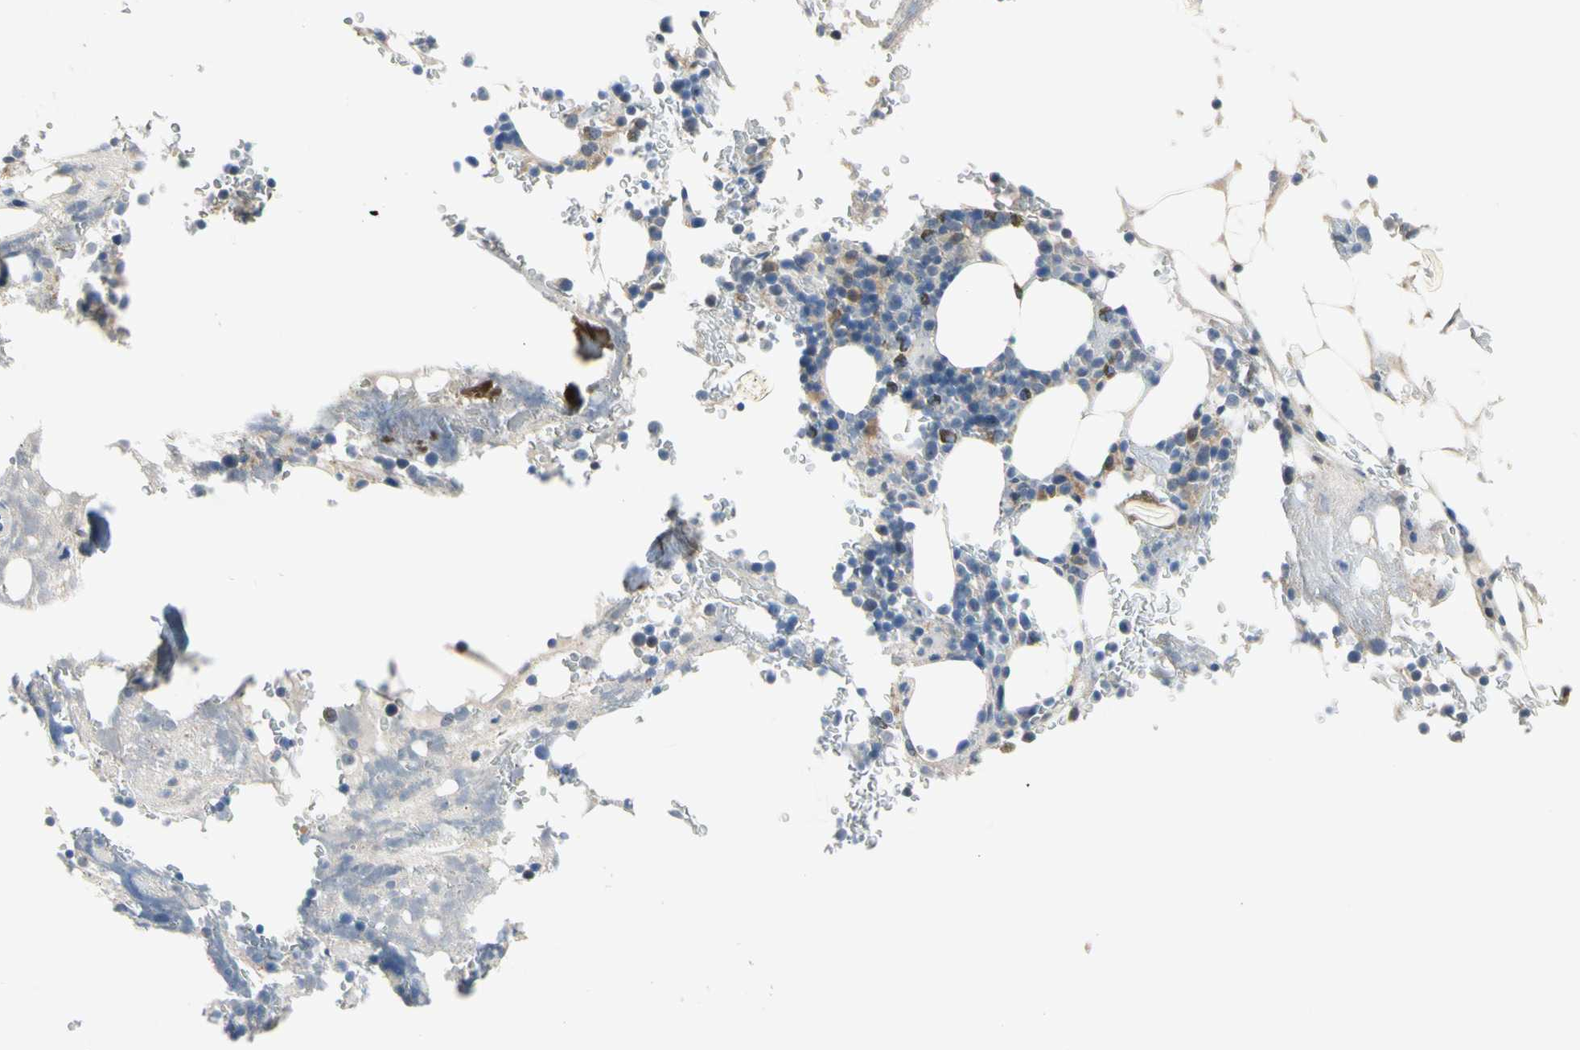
{"staining": {"intensity": "moderate", "quantity": "<25%", "location": "cytoplasmic/membranous"}, "tissue": "bone marrow", "cell_type": "Hematopoietic cells", "image_type": "normal", "snomed": [{"axis": "morphology", "description": "Normal tissue, NOS"}, {"axis": "topography", "description": "Bone marrow"}], "caption": "A brown stain labels moderate cytoplasmic/membranous expression of a protein in hematopoietic cells of benign bone marrow. (brown staining indicates protein expression, while blue staining denotes nuclei).", "gene": "GAS6", "patient": {"sex": "female", "age": 73}}